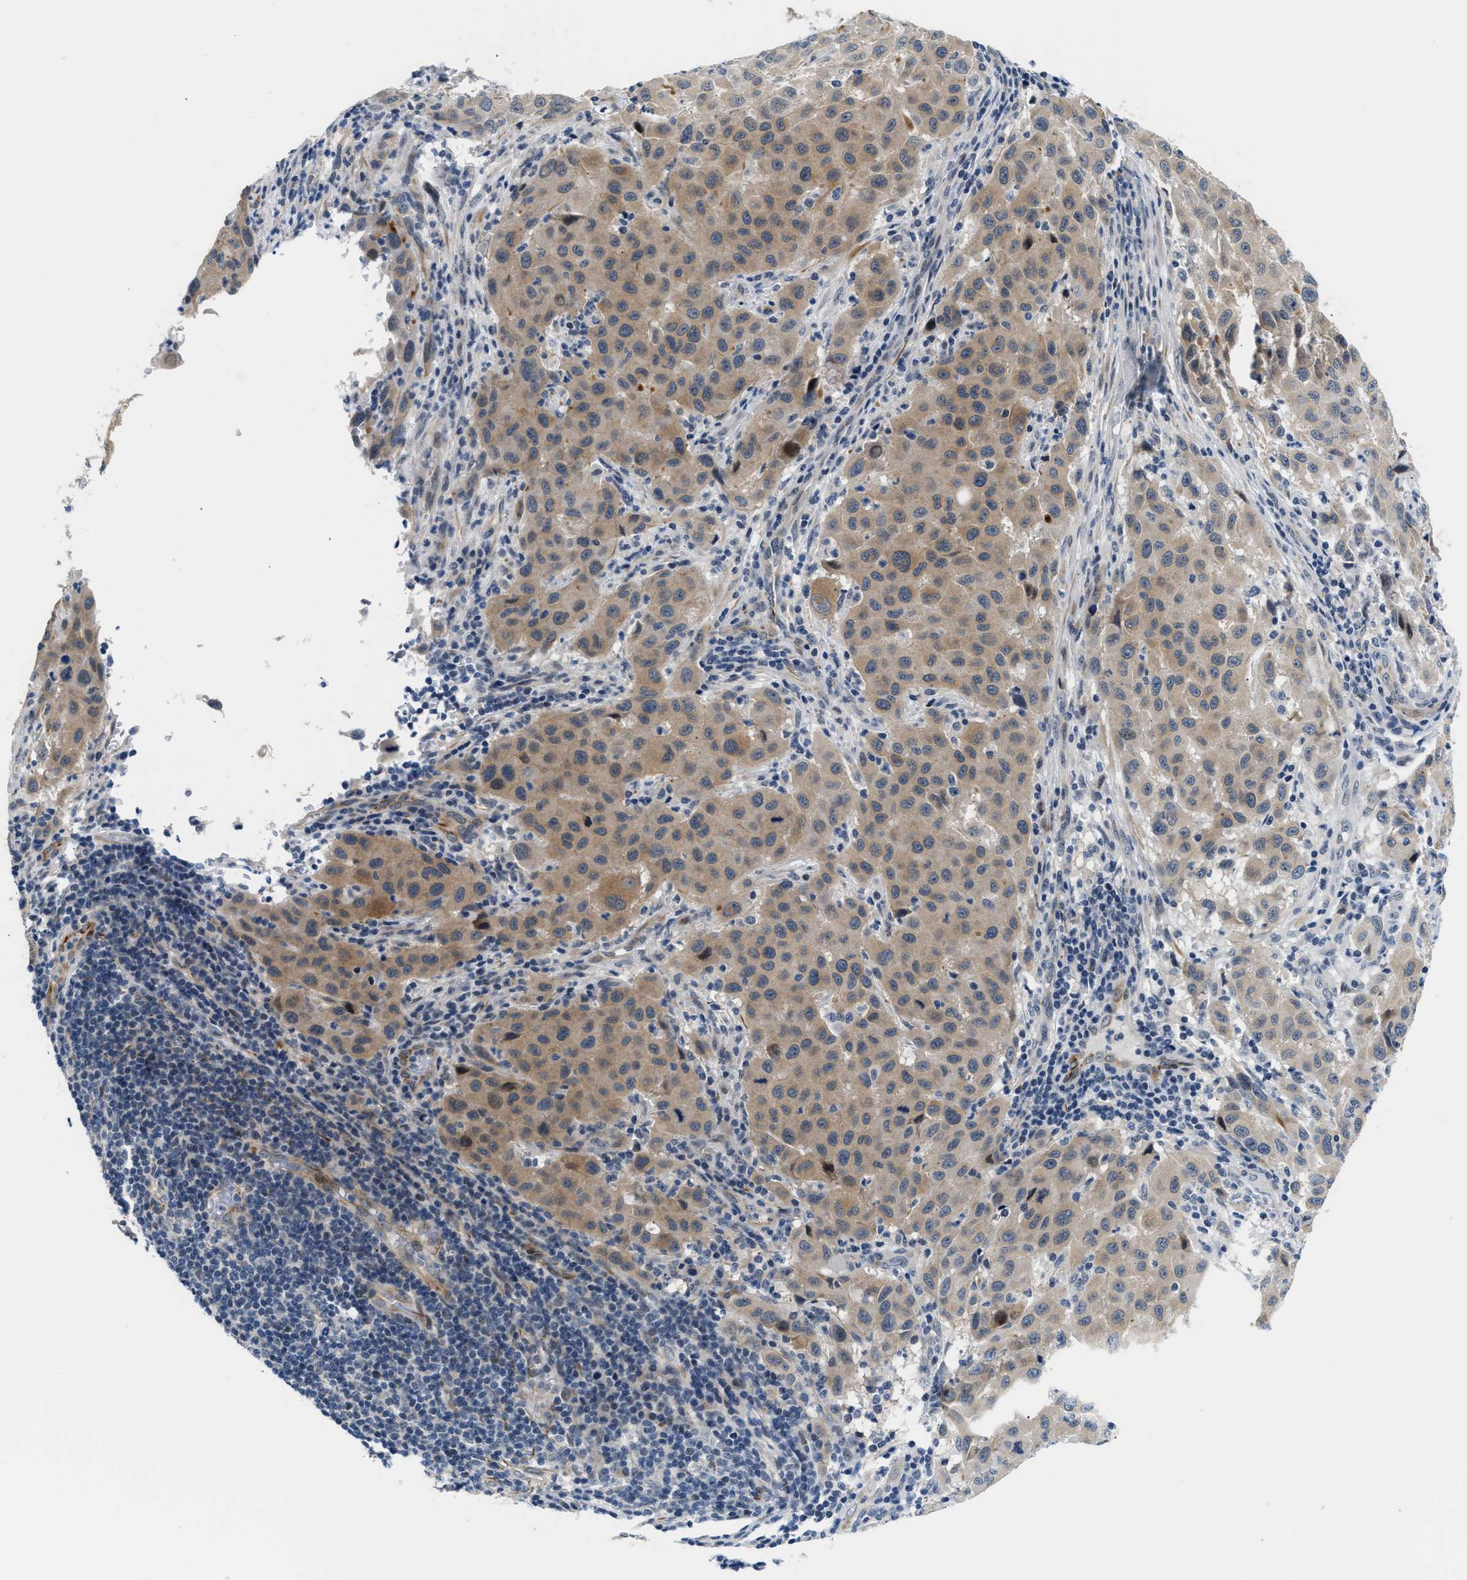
{"staining": {"intensity": "weak", "quantity": ">75%", "location": "cytoplasmic/membranous"}, "tissue": "melanoma", "cell_type": "Tumor cells", "image_type": "cancer", "snomed": [{"axis": "morphology", "description": "Malignant melanoma, Metastatic site"}, {"axis": "topography", "description": "Lymph node"}], "caption": "Protein expression analysis of human melanoma reveals weak cytoplasmic/membranous positivity in about >75% of tumor cells. (brown staining indicates protein expression, while blue staining denotes nuclei).", "gene": "PPM1H", "patient": {"sex": "male", "age": 61}}